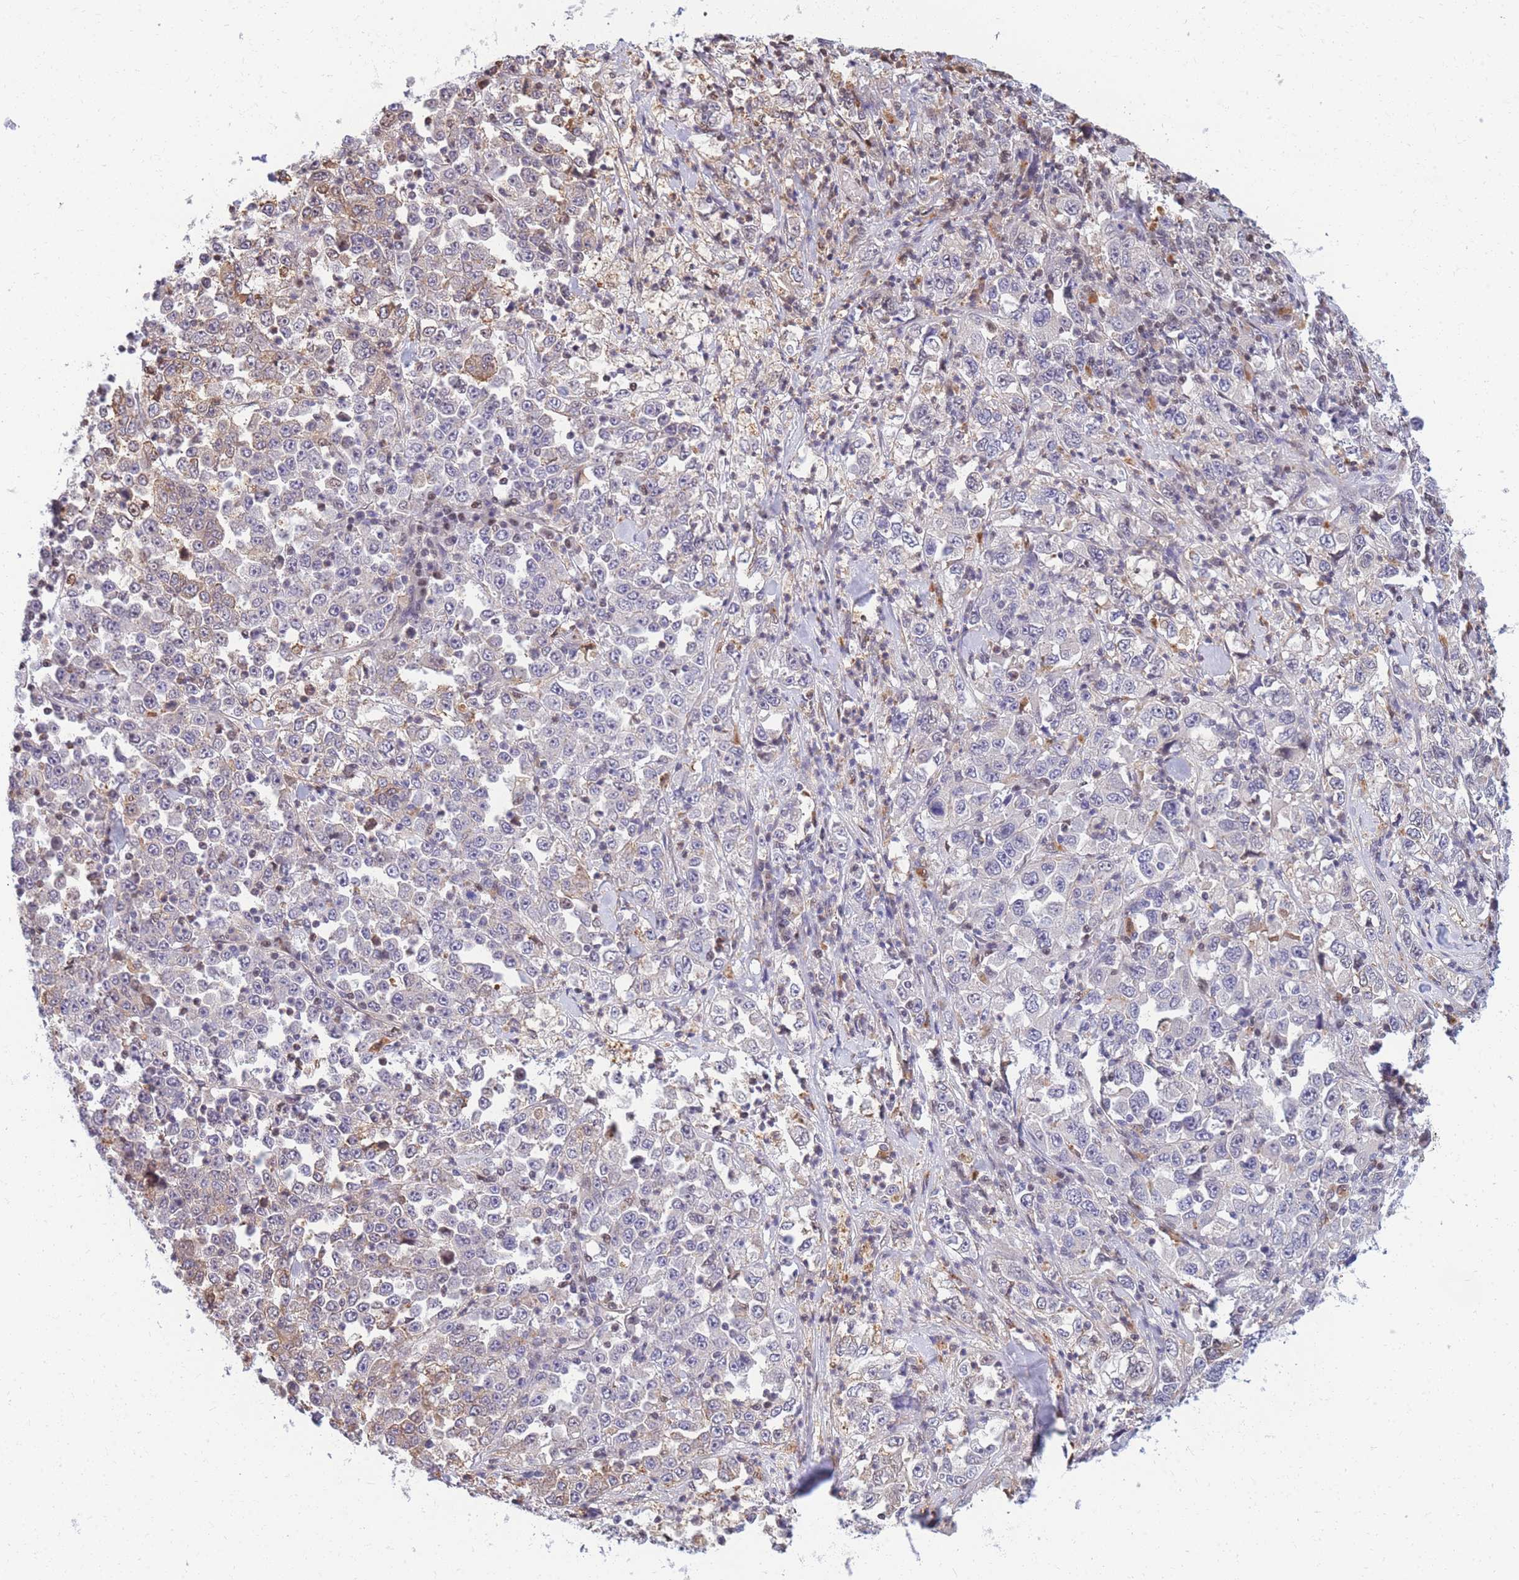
{"staining": {"intensity": "weak", "quantity": "<25%", "location": "cytoplasmic/membranous"}, "tissue": "stomach cancer", "cell_type": "Tumor cells", "image_type": "cancer", "snomed": [{"axis": "morphology", "description": "Normal tissue, NOS"}, {"axis": "morphology", "description": "Adenocarcinoma, NOS"}, {"axis": "topography", "description": "Stomach, upper"}, {"axis": "topography", "description": "Stomach"}], "caption": "A photomicrograph of human stomach cancer is negative for staining in tumor cells.", "gene": "CRACD", "patient": {"sex": "male", "age": 59}}